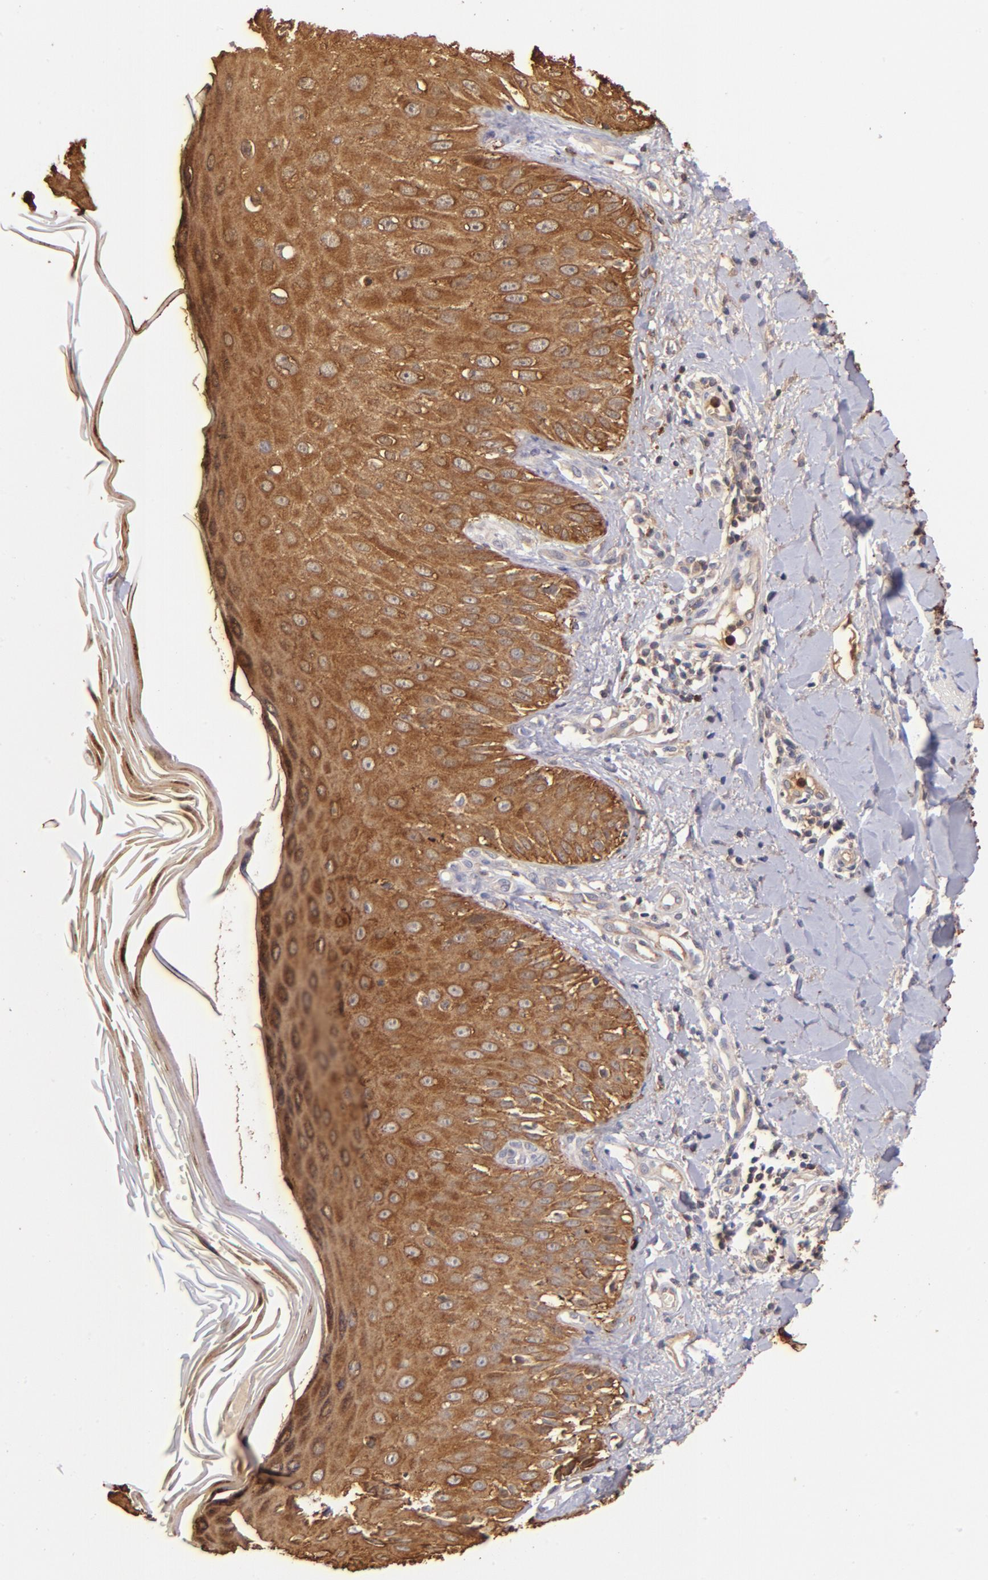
{"staining": {"intensity": "strong", "quantity": ">75%", "location": "cytoplasmic/membranous,nuclear"}, "tissue": "skin cancer", "cell_type": "Tumor cells", "image_type": "cancer", "snomed": [{"axis": "morphology", "description": "Squamous cell carcinoma, NOS"}, {"axis": "topography", "description": "Skin"}], "caption": "Brown immunohistochemical staining in skin squamous cell carcinoma exhibits strong cytoplasmic/membranous and nuclear expression in approximately >75% of tumor cells. (DAB = brown stain, brightfield microscopy at high magnification).", "gene": "YWHAB", "patient": {"sex": "male", "age": 24}}